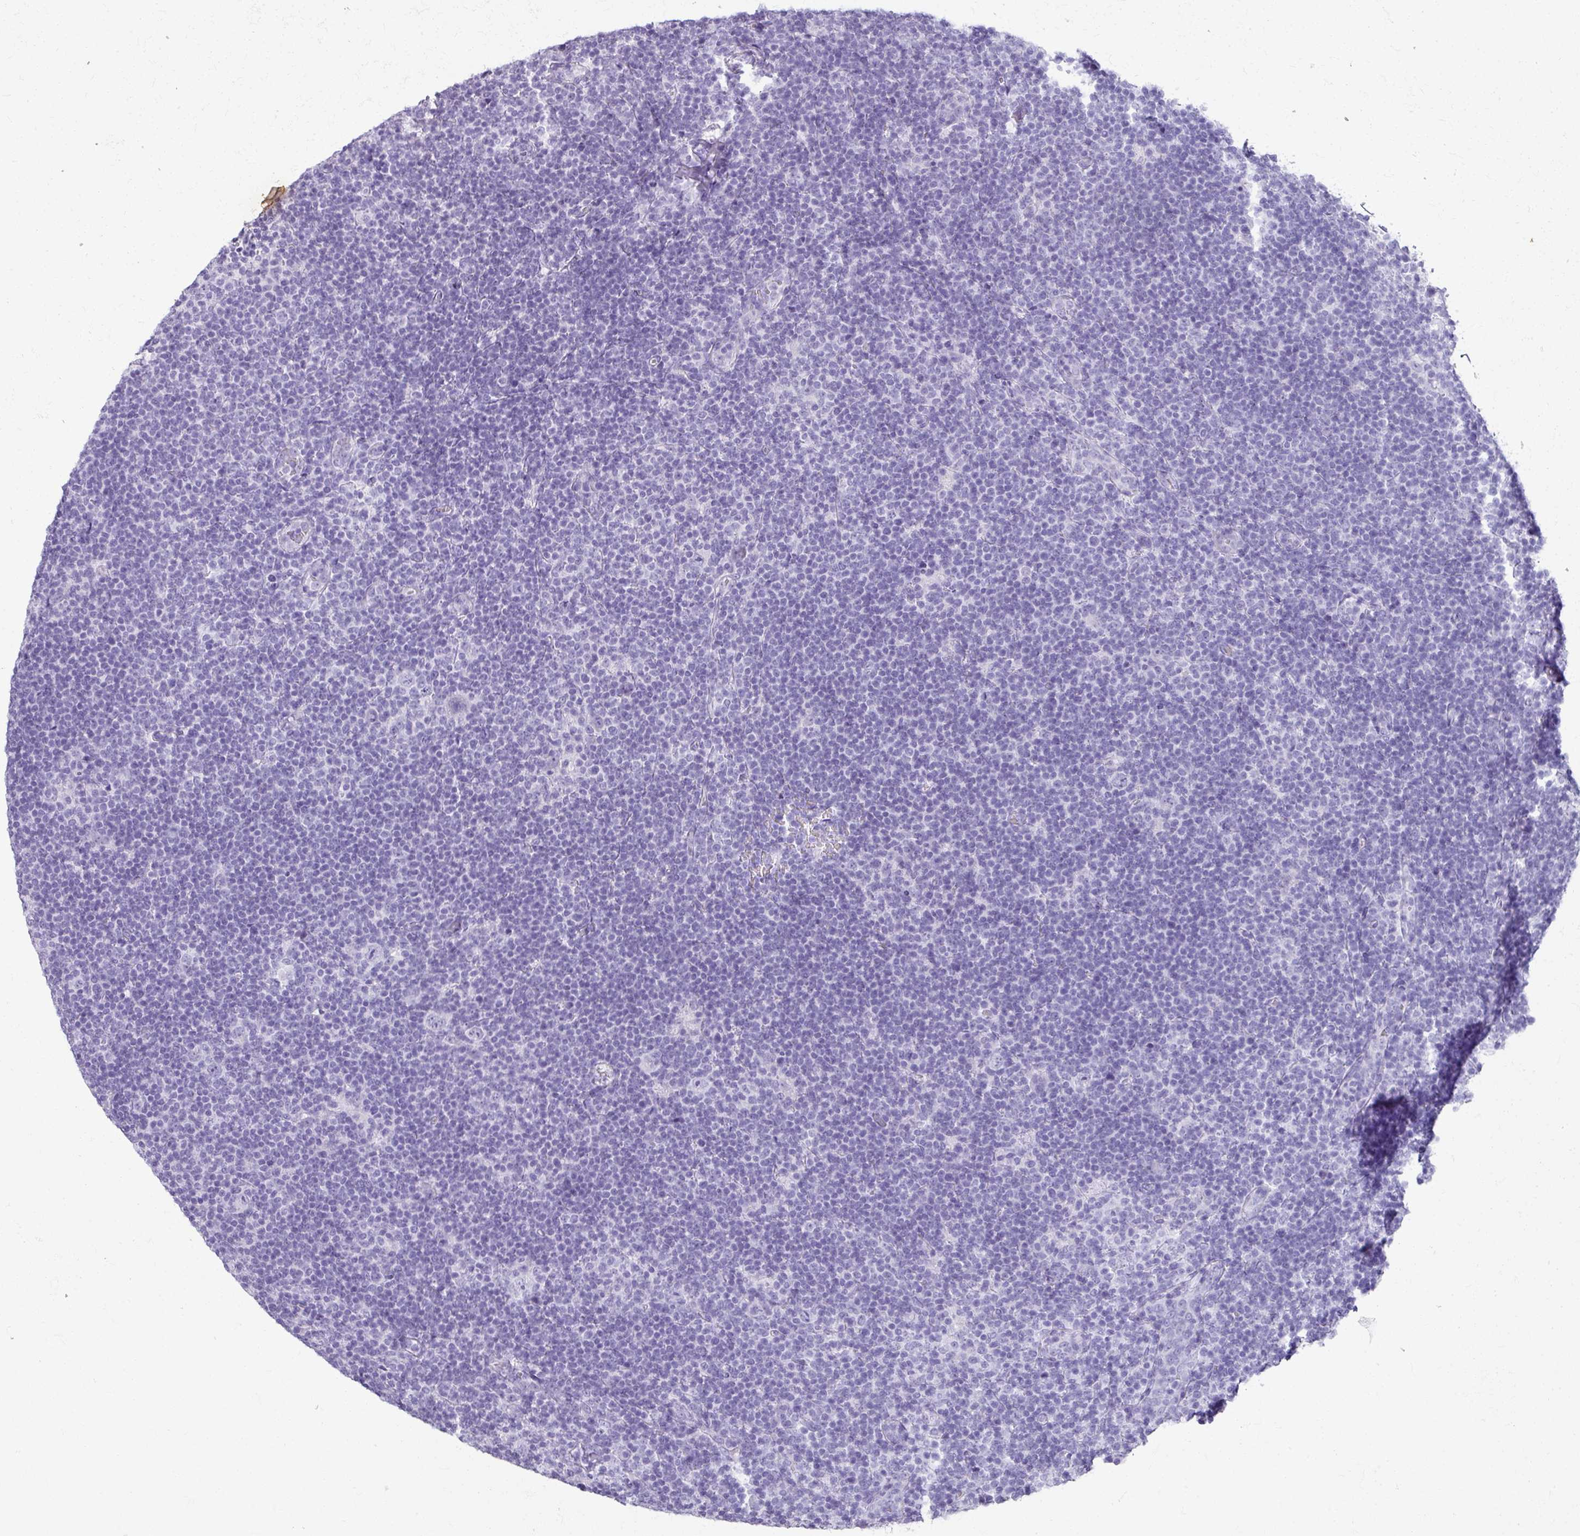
{"staining": {"intensity": "negative", "quantity": "none", "location": "none"}, "tissue": "lymphoma", "cell_type": "Tumor cells", "image_type": "cancer", "snomed": [{"axis": "morphology", "description": "Hodgkin's disease, NOS"}, {"axis": "topography", "description": "Lymph node"}], "caption": "The IHC histopathology image has no significant staining in tumor cells of Hodgkin's disease tissue.", "gene": "RBMY1F", "patient": {"sex": "female", "age": 57}}